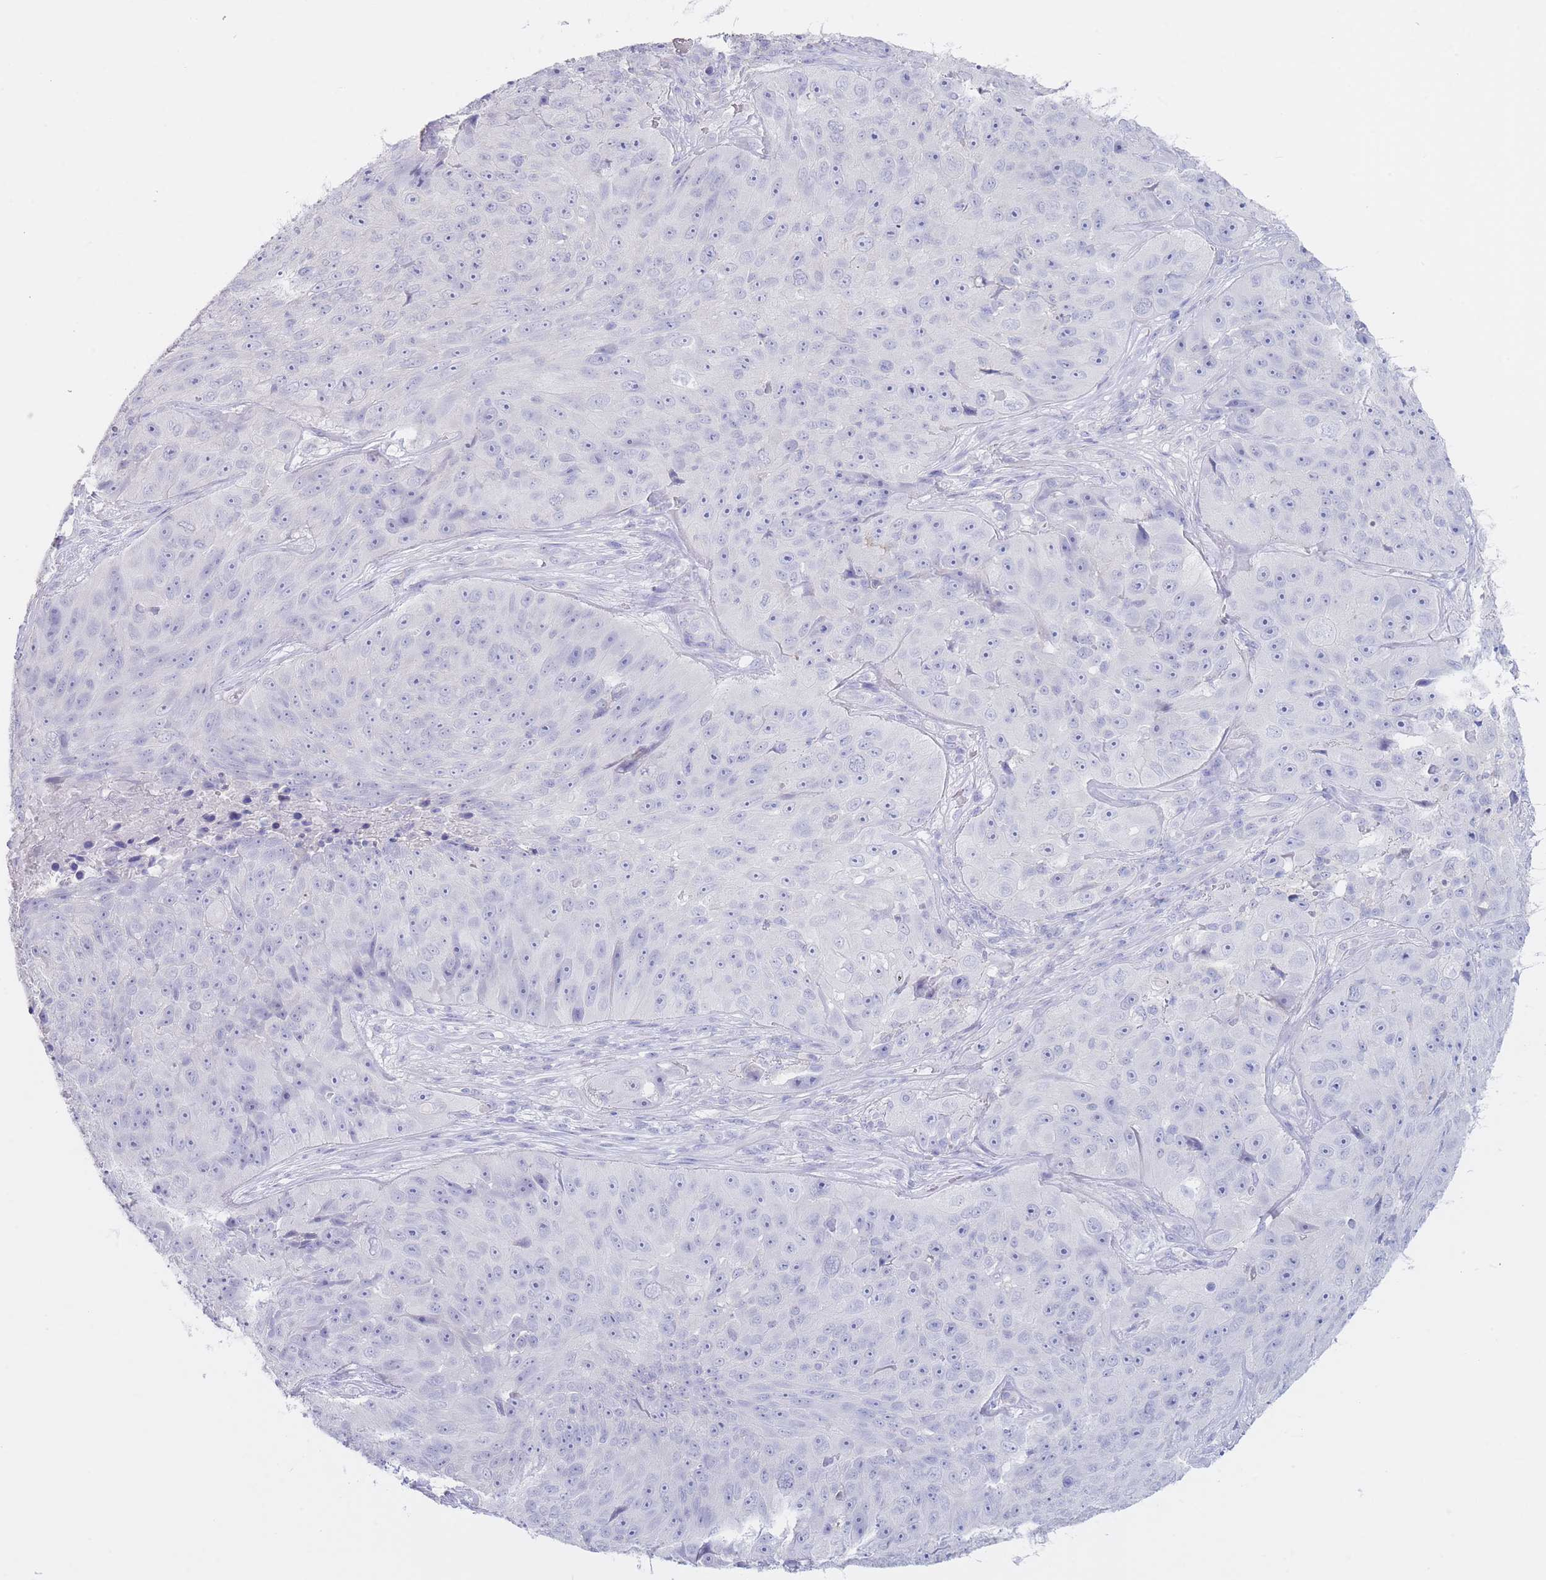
{"staining": {"intensity": "negative", "quantity": "none", "location": "none"}, "tissue": "skin cancer", "cell_type": "Tumor cells", "image_type": "cancer", "snomed": [{"axis": "morphology", "description": "Squamous cell carcinoma, NOS"}, {"axis": "topography", "description": "Skin"}], "caption": "Tumor cells show no significant protein staining in skin cancer. Nuclei are stained in blue.", "gene": "CD37", "patient": {"sex": "female", "age": 87}}